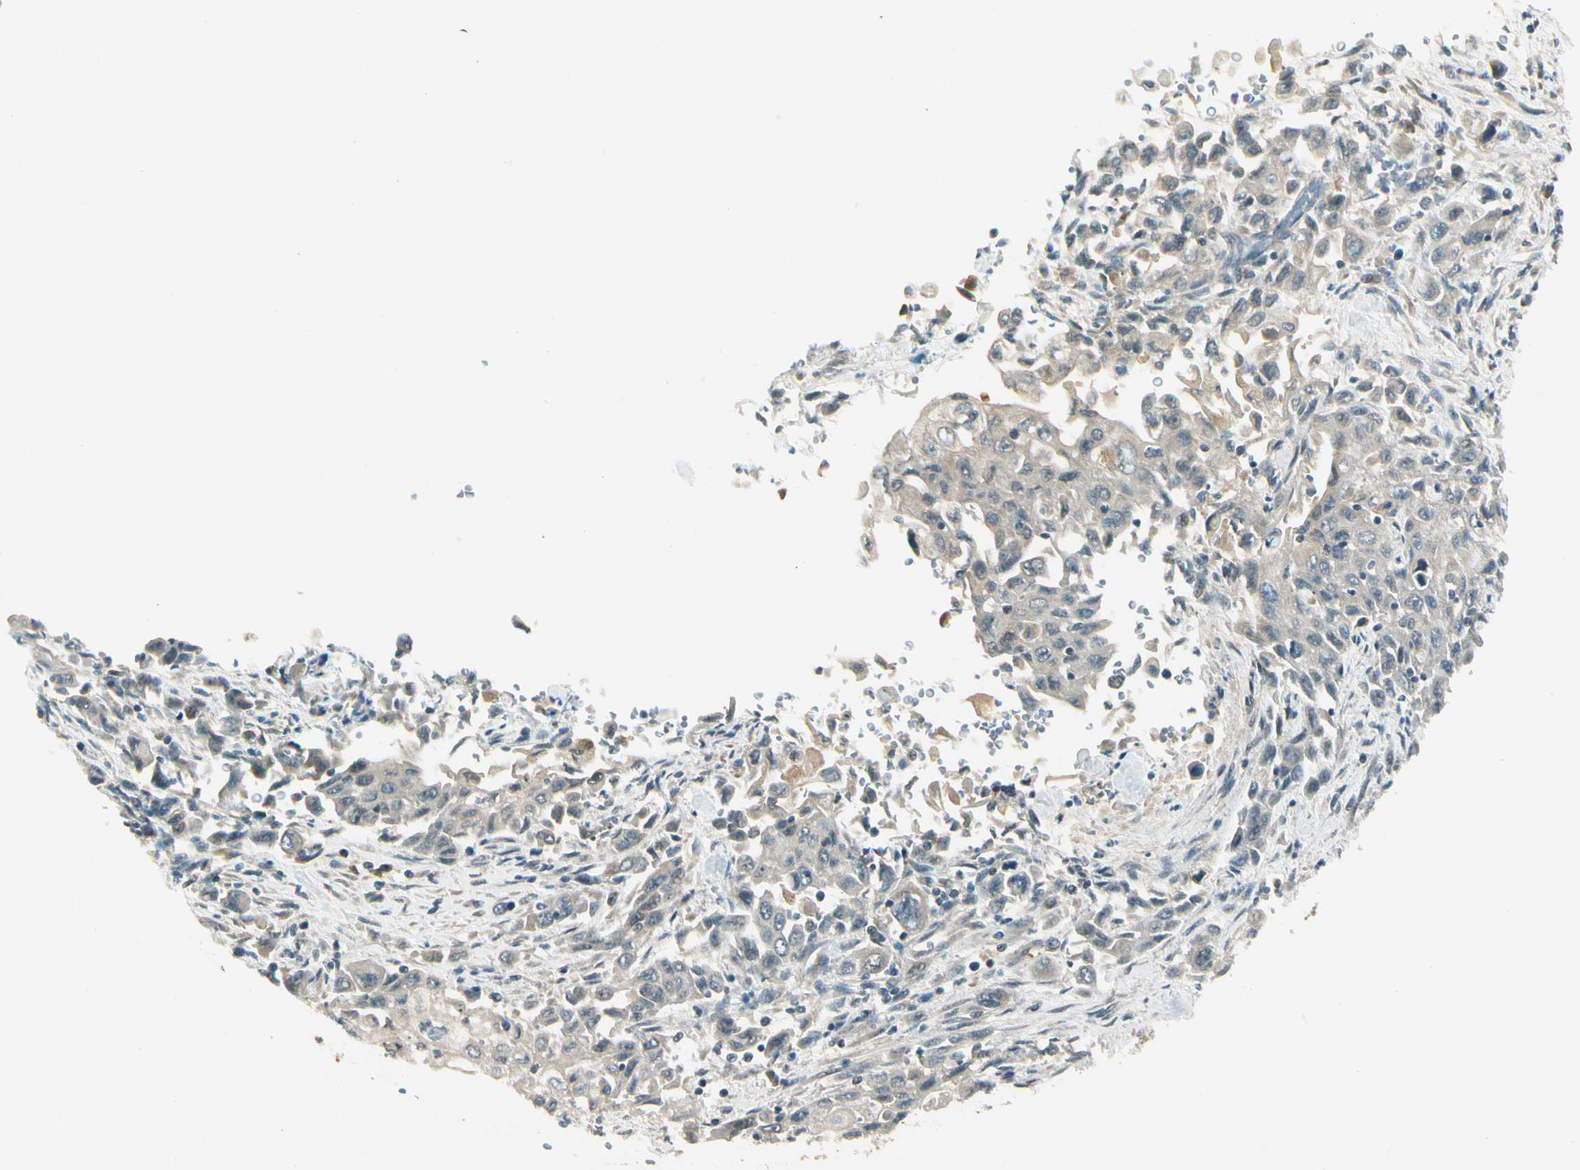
{"staining": {"intensity": "weak", "quantity": "<25%", "location": "cytoplasmic/membranous"}, "tissue": "pancreatic cancer", "cell_type": "Tumor cells", "image_type": "cancer", "snomed": [{"axis": "morphology", "description": "Adenocarcinoma, NOS"}, {"axis": "topography", "description": "Pancreas"}], "caption": "Immunohistochemistry of human pancreatic adenocarcinoma shows no expression in tumor cells. Brightfield microscopy of immunohistochemistry (IHC) stained with DAB (brown) and hematoxylin (blue), captured at high magnification.", "gene": "BNIP1", "patient": {"sex": "male", "age": 70}}